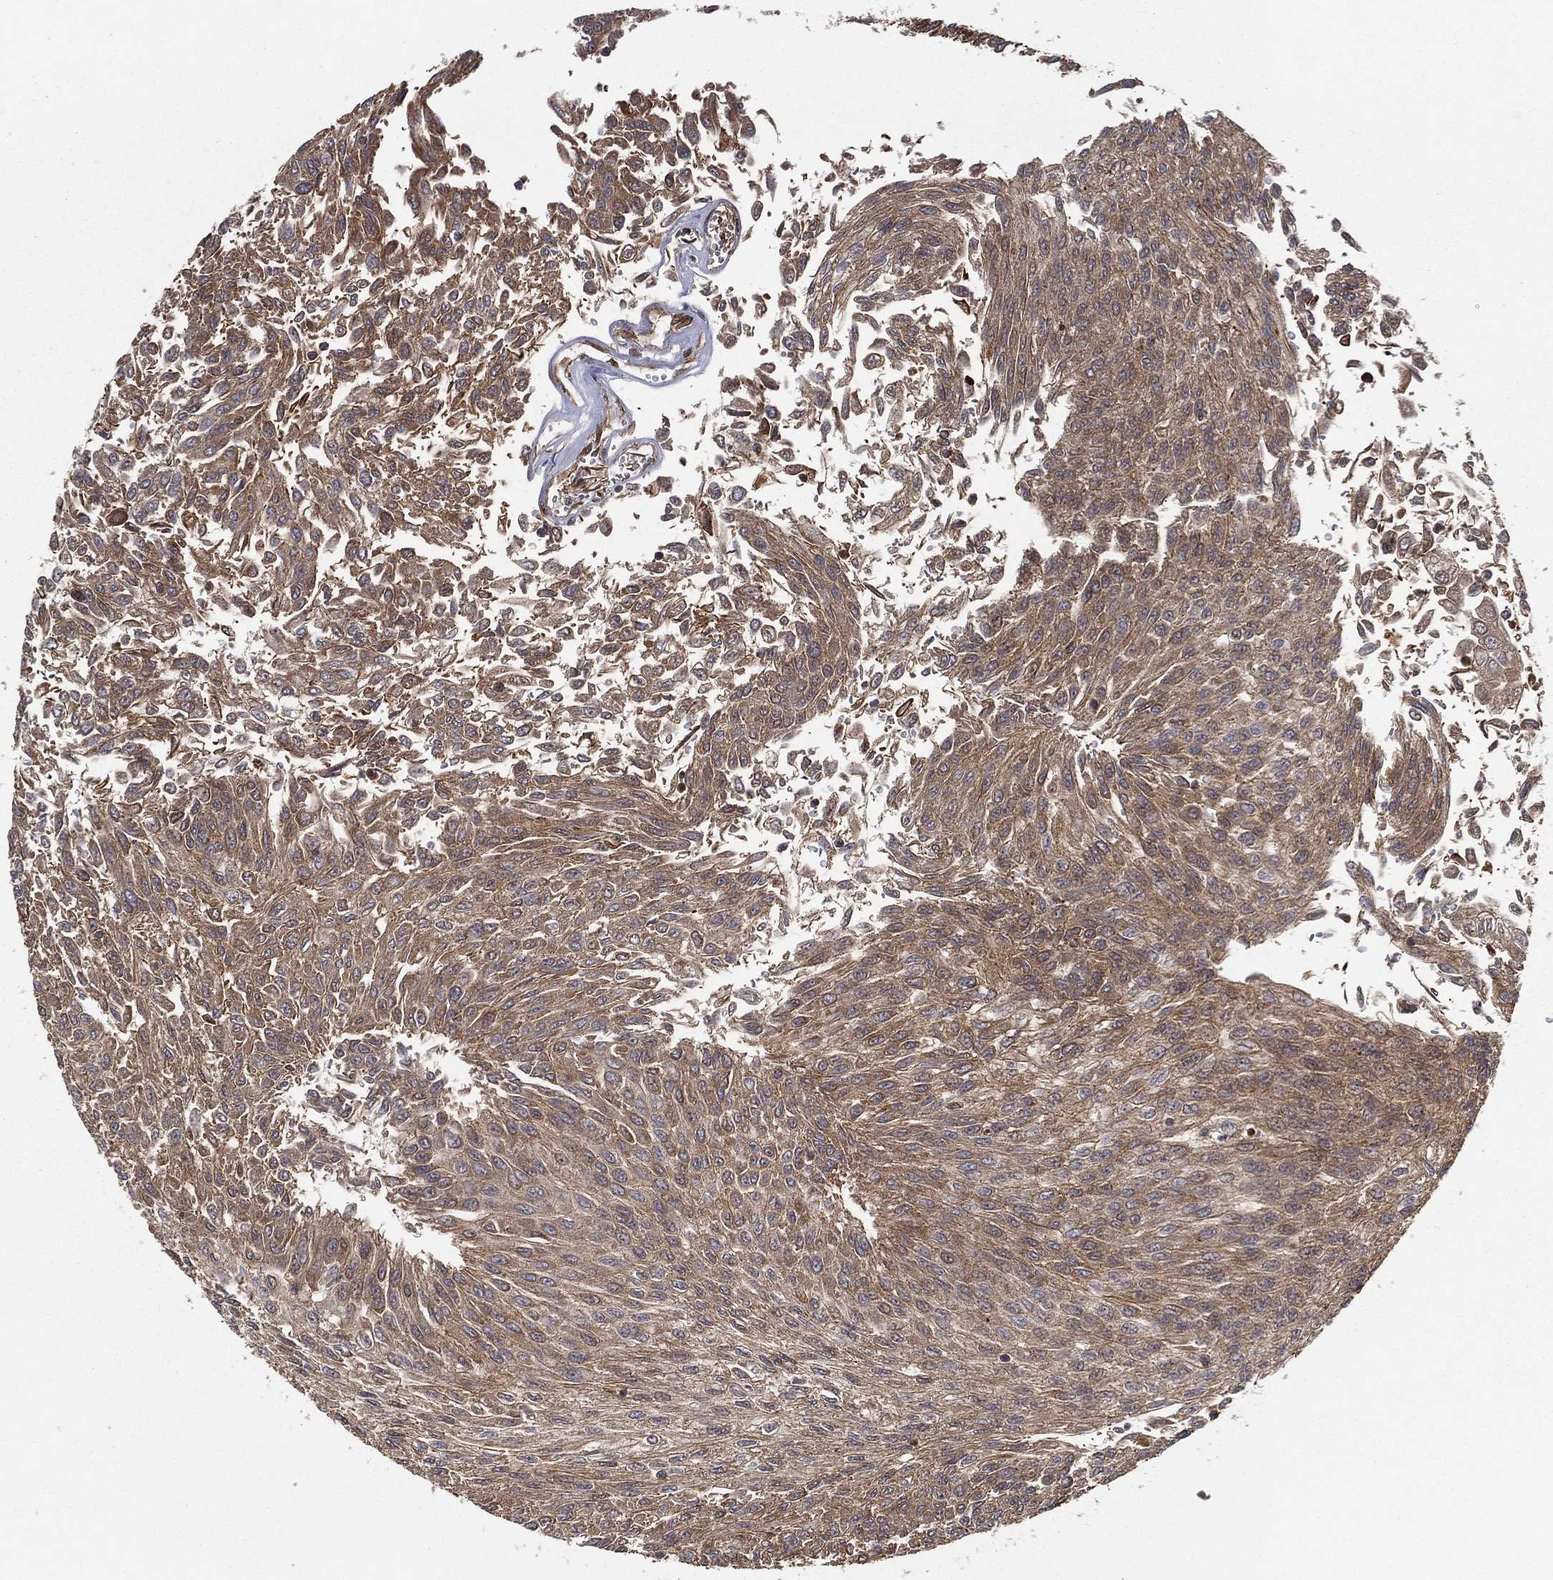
{"staining": {"intensity": "moderate", "quantity": ">75%", "location": "cytoplasmic/membranous"}, "tissue": "urothelial cancer", "cell_type": "Tumor cells", "image_type": "cancer", "snomed": [{"axis": "morphology", "description": "Urothelial carcinoma, Low grade"}, {"axis": "topography", "description": "Urinary bladder"}], "caption": "Immunohistochemical staining of urothelial cancer demonstrates medium levels of moderate cytoplasmic/membranous protein positivity in about >75% of tumor cells.", "gene": "UACA", "patient": {"sex": "male", "age": 78}}